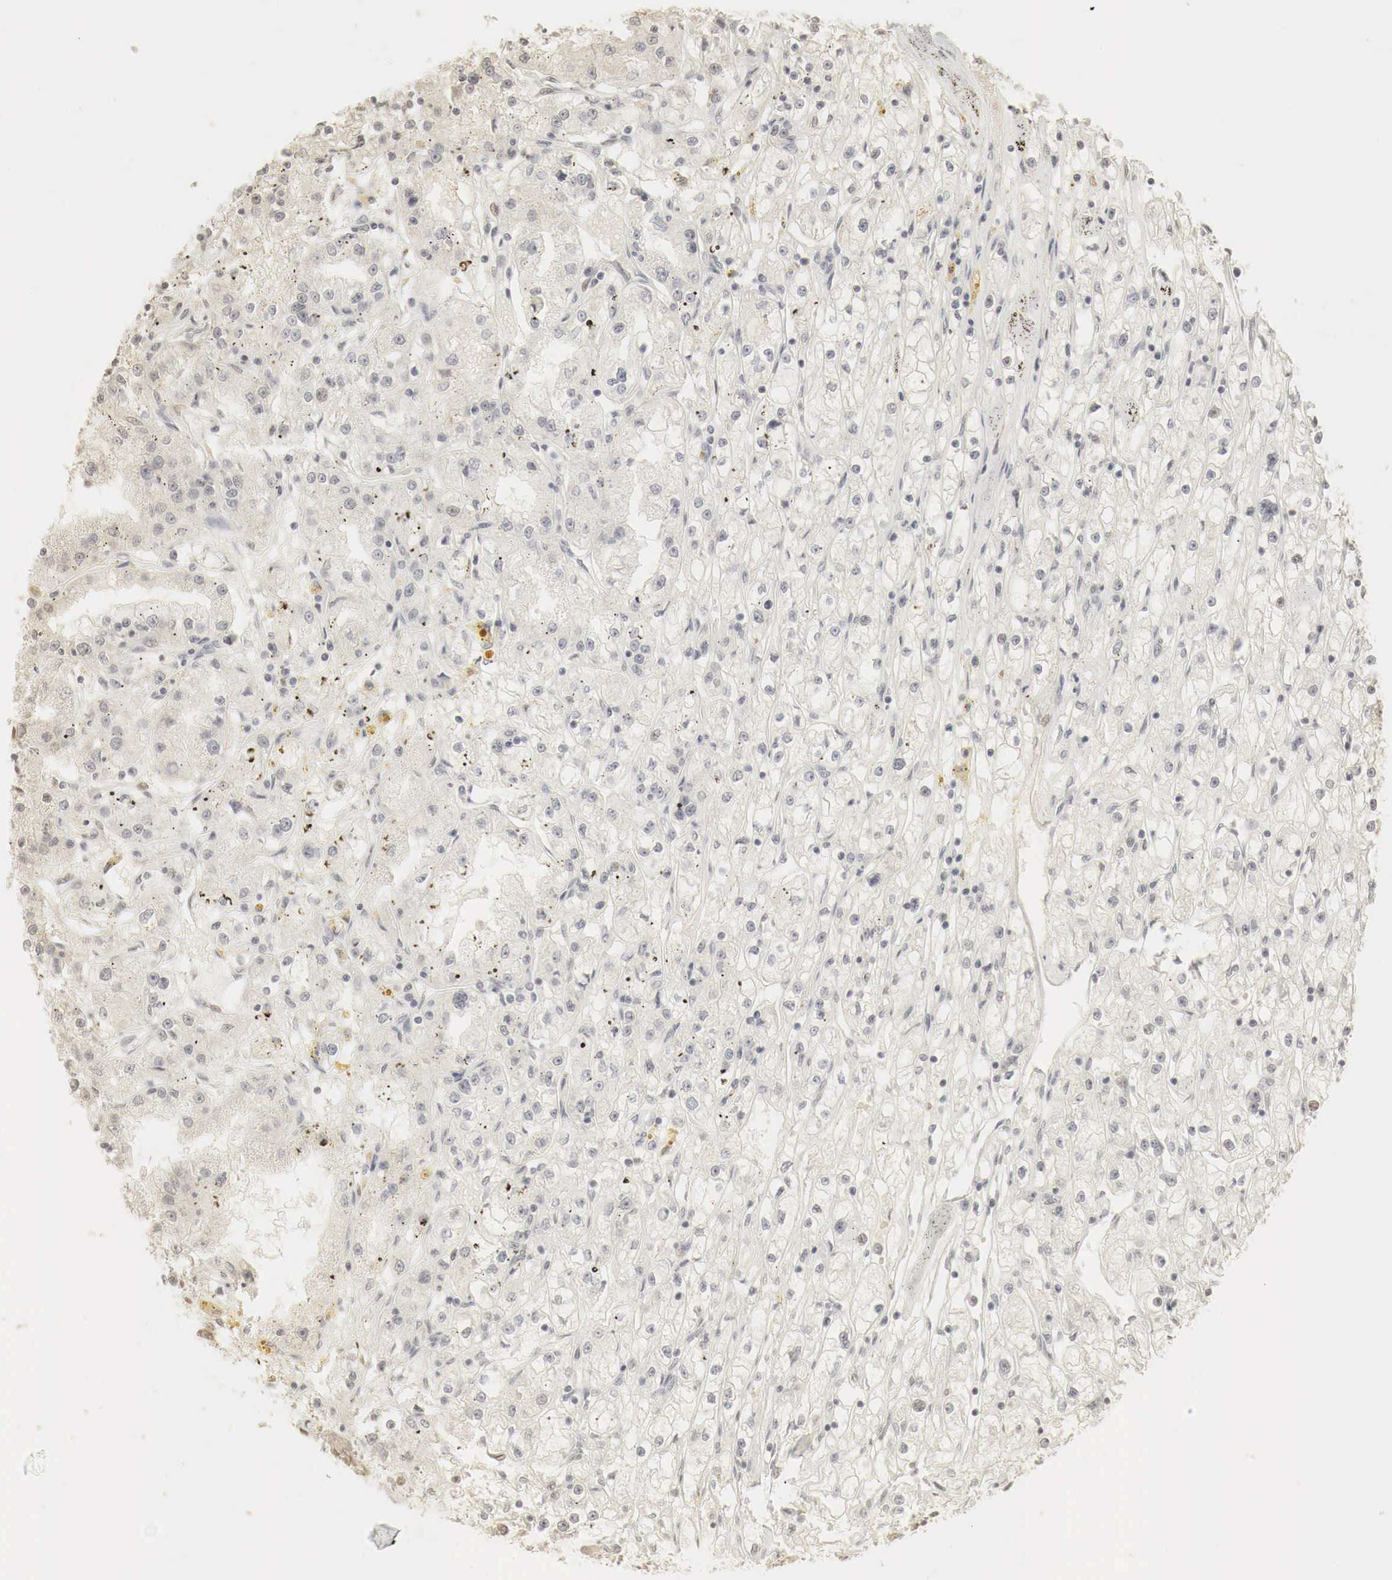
{"staining": {"intensity": "negative", "quantity": "none", "location": "none"}, "tissue": "renal cancer", "cell_type": "Tumor cells", "image_type": "cancer", "snomed": [{"axis": "morphology", "description": "Adenocarcinoma, NOS"}, {"axis": "topography", "description": "Kidney"}], "caption": "An immunohistochemistry (IHC) micrograph of adenocarcinoma (renal) is shown. There is no staining in tumor cells of adenocarcinoma (renal).", "gene": "ERBB4", "patient": {"sex": "male", "age": 56}}